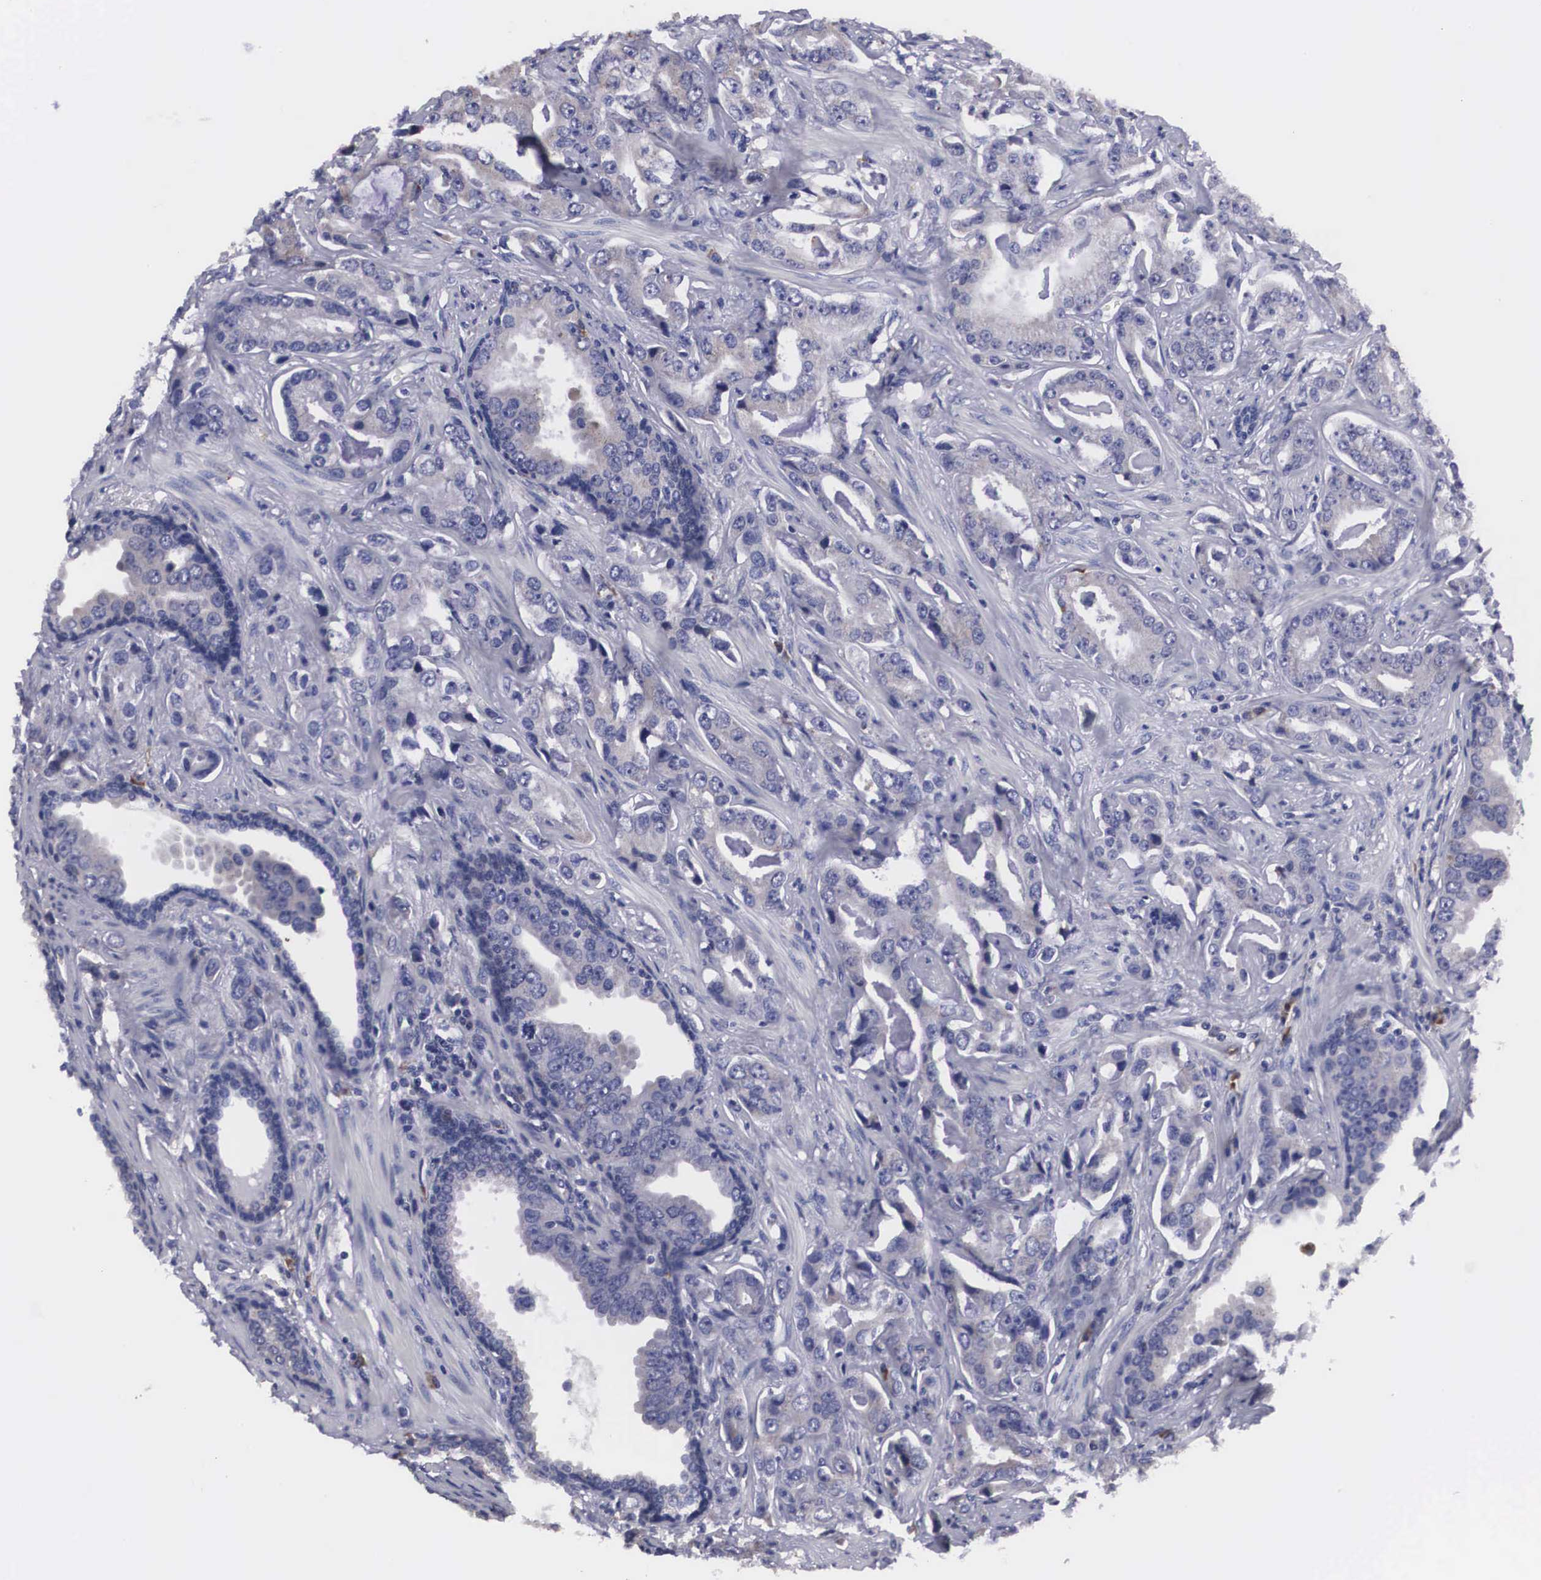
{"staining": {"intensity": "weak", "quantity": "<25%", "location": "cytoplasmic/membranous"}, "tissue": "prostate cancer", "cell_type": "Tumor cells", "image_type": "cancer", "snomed": [{"axis": "morphology", "description": "Adenocarcinoma, Low grade"}, {"axis": "topography", "description": "Prostate"}], "caption": "DAB (3,3'-diaminobenzidine) immunohistochemical staining of prostate cancer demonstrates no significant expression in tumor cells.", "gene": "CRELD2", "patient": {"sex": "male", "age": 65}}